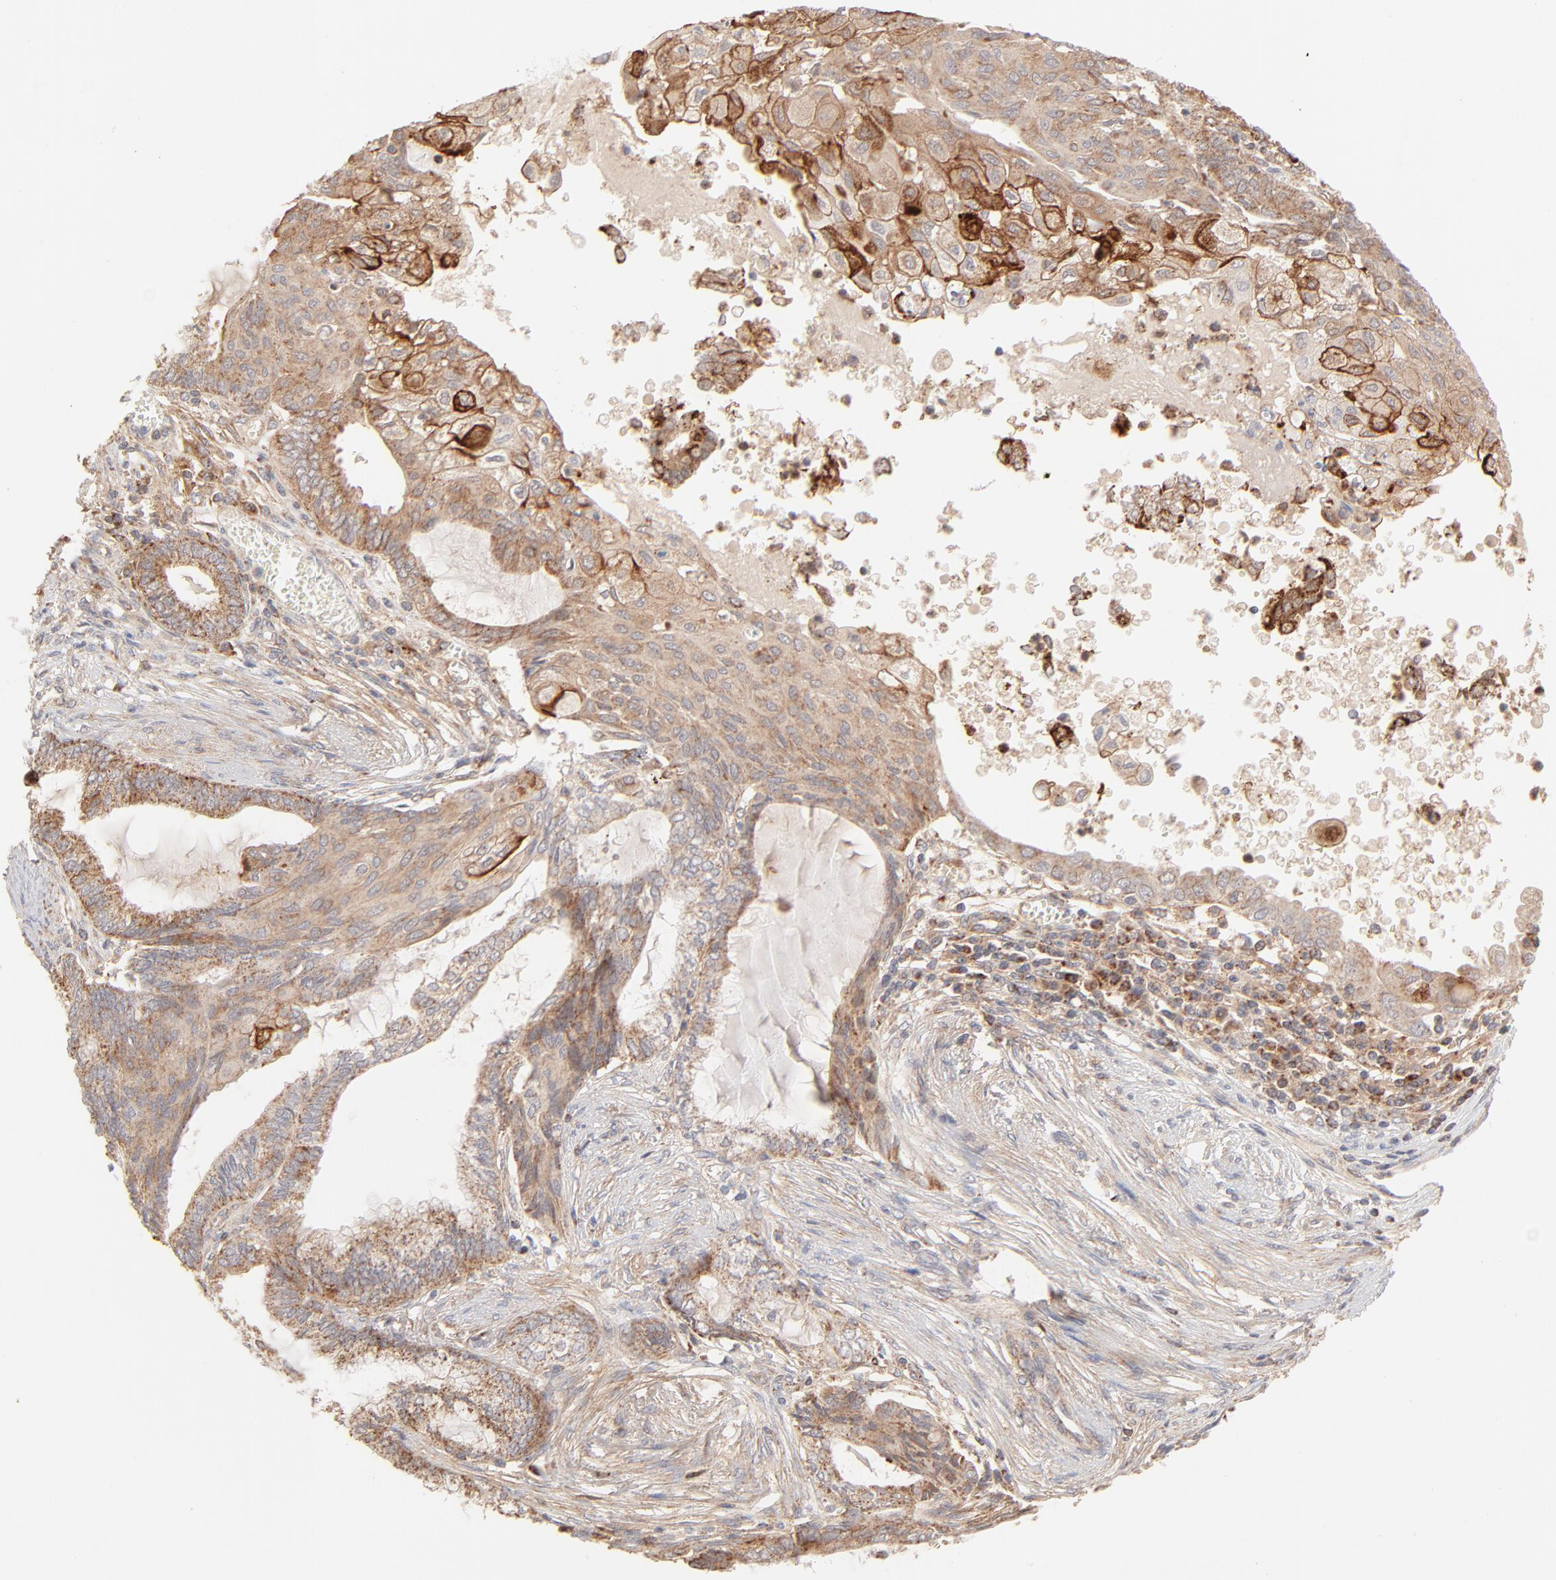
{"staining": {"intensity": "moderate", "quantity": ">75%", "location": "cytoplasmic/membranous"}, "tissue": "endometrial cancer", "cell_type": "Tumor cells", "image_type": "cancer", "snomed": [{"axis": "morphology", "description": "Adenocarcinoma, NOS"}, {"axis": "topography", "description": "Endometrium"}], "caption": "Immunohistochemistry of endometrial cancer (adenocarcinoma) reveals medium levels of moderate cytoplasmic/membranous positivity in about >75% of tumor cells.", "gene": "CSPG4", "patient": {"sex": "female", "age": 79}}